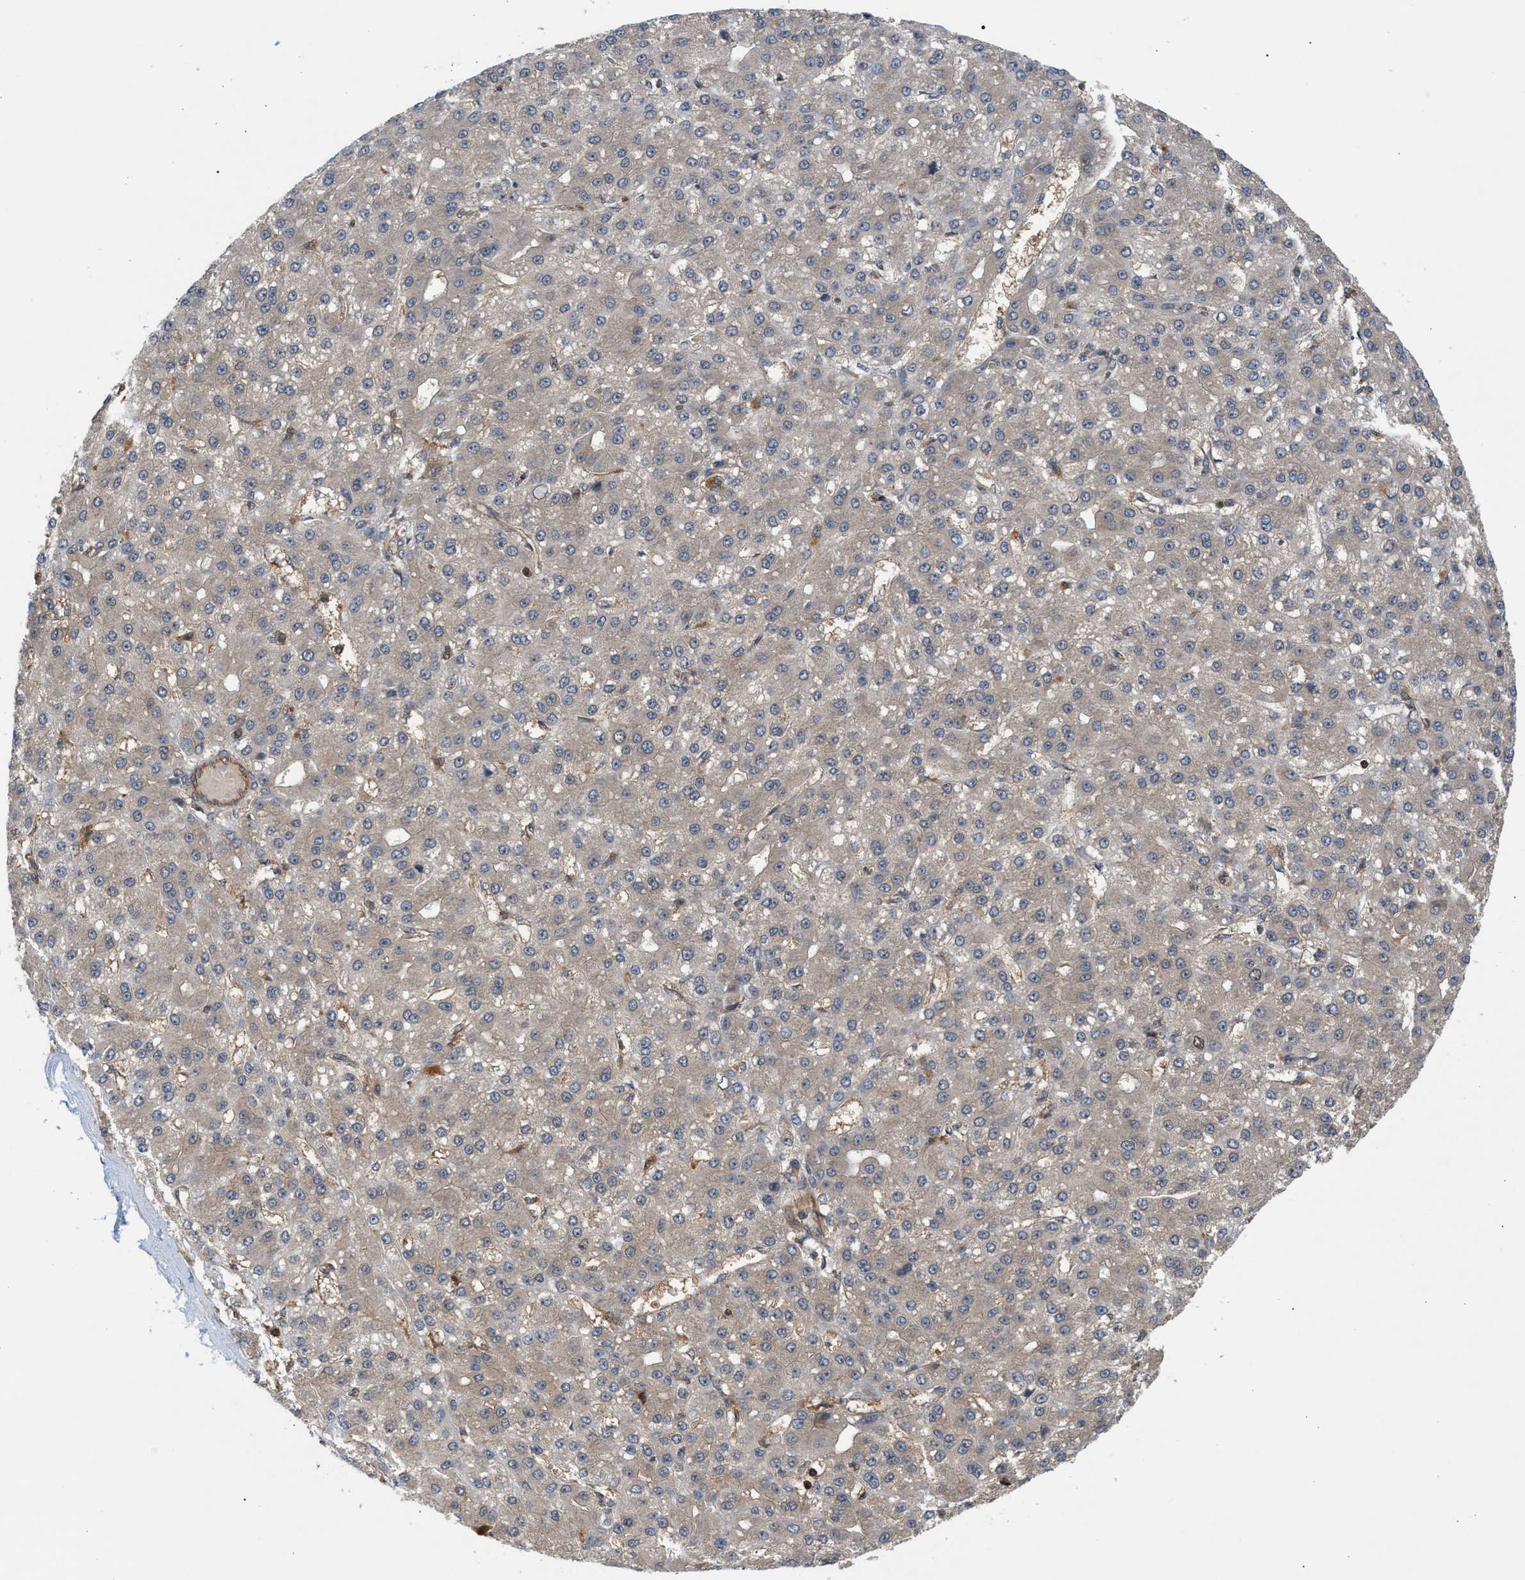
{"staining": {"intensity": "weak", "quantity": ">75%", "location": "cytoplasmic/membranous"}, "tissue": "liver cancer", "cell_type": "Tumor cells", "image_type": "cancer", "snomed": [{"axis": "morphology", "description": "Carcinoma, Hepatocellular, NOS"}, {"axis": "topography", "description": "Liver"}], "caption": "The image reveals staining of liver hepatocellular carcinoma, revealing weak cytoplasmic/membranous protein positivity (brown color) within tumor cells. (IHC, brightfield microscopy, high magnification).", "gene": "GLOD4", "patient": {"sex": "male", "age": 67}}